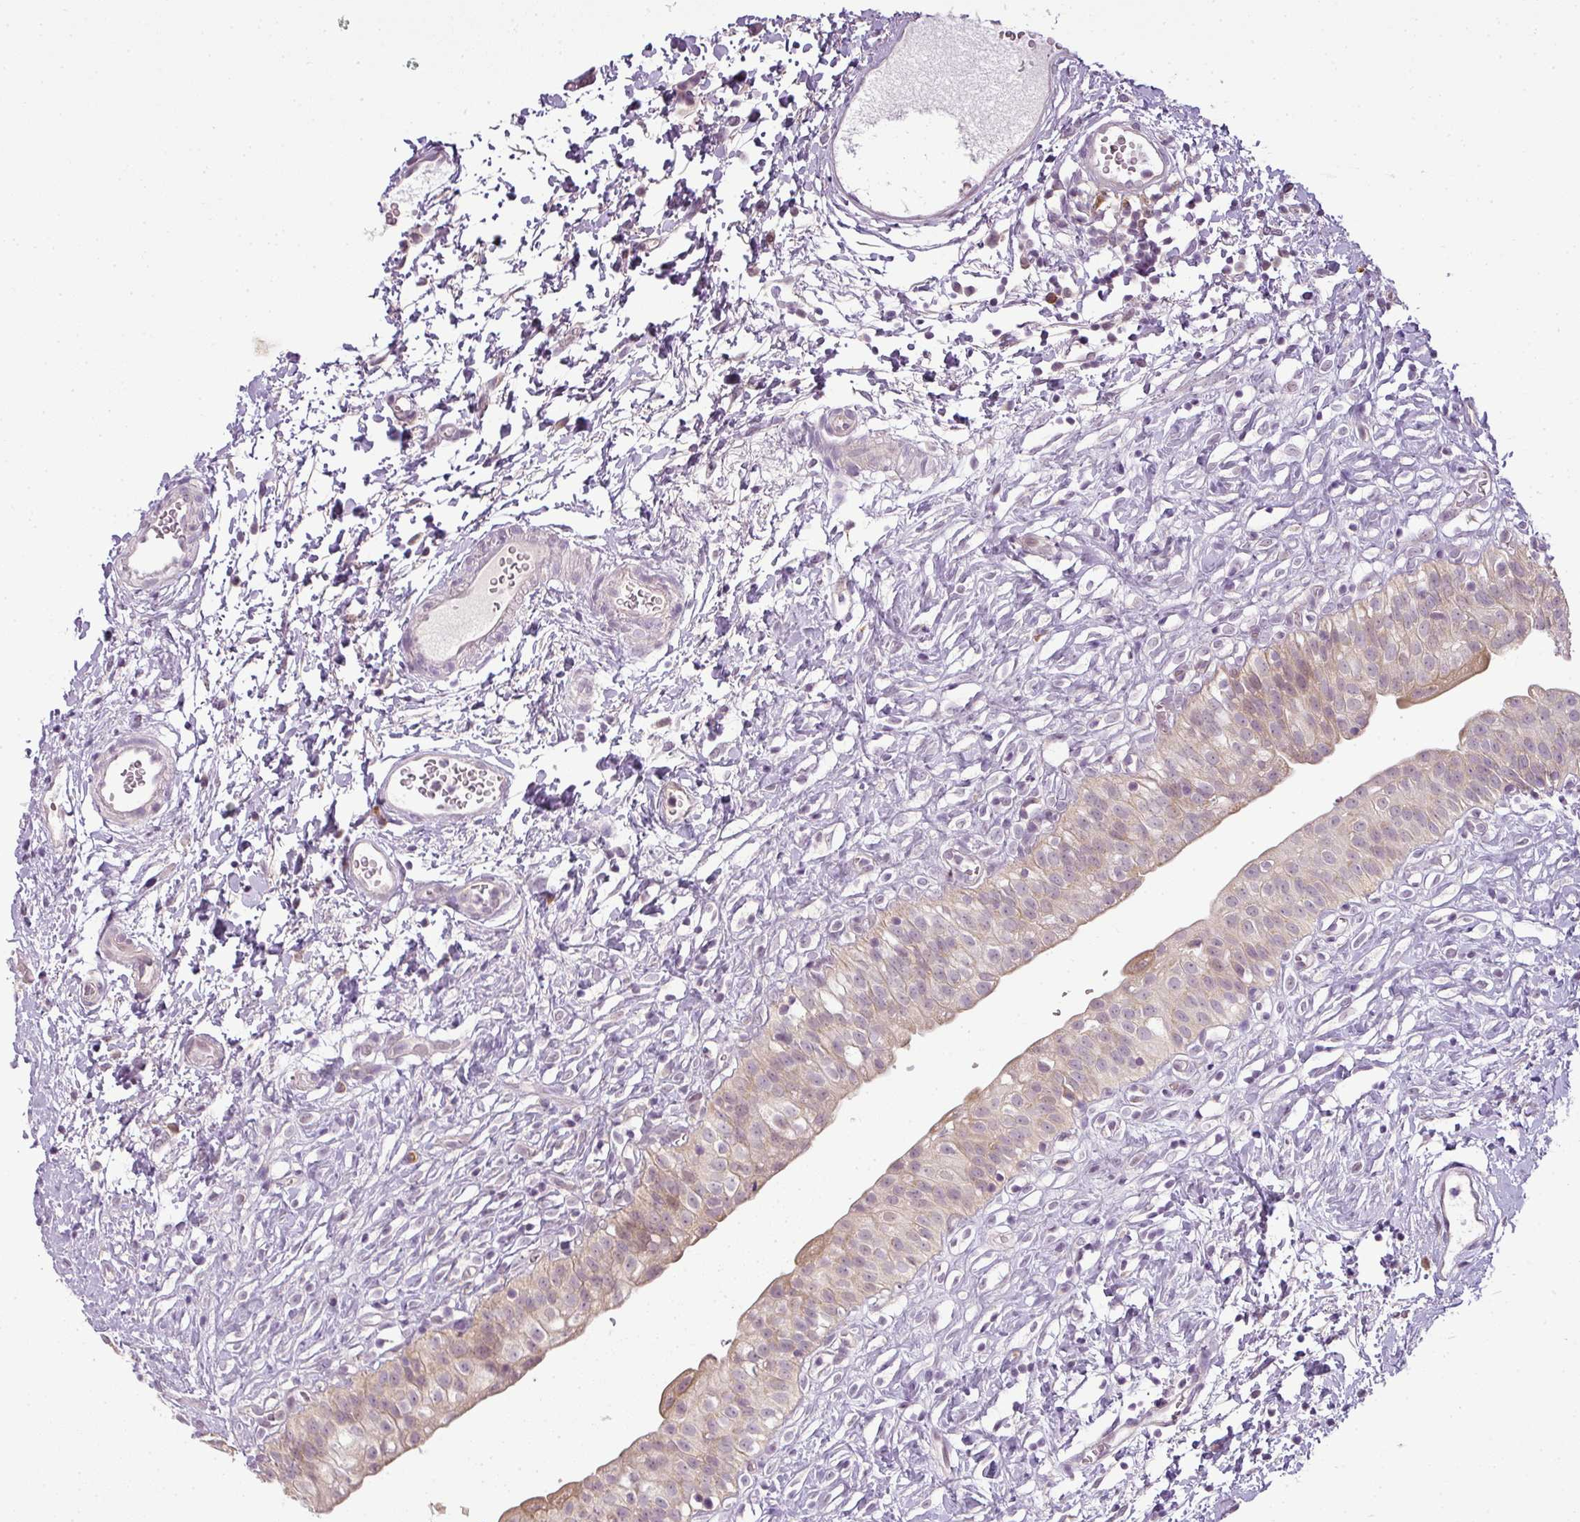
{"staining": {"intensity": "moderate", "quantity": "<25%", "location": "cytoplasmic/membranous"}, "tissue": "urinary bladder", "cell_type": "Urothelial cells", "image_type": "normal", "snomed": [{"axis": "morphology", "description": "Normal tissue, NOS"}, {"axis": "topography", "description": "Urinary bladder"}], "caption": "Immunohistochemistry (DAB) staining of normal urinary bladder demonstrates moderate cytoplasmic/membranous protein expression in approximately <25% of urothelial cells. (DAB IHC, brown staining for protein, blue staining for nuclei).", "gene": "LY75", "patient": {"sex": "male", "age": 51}}